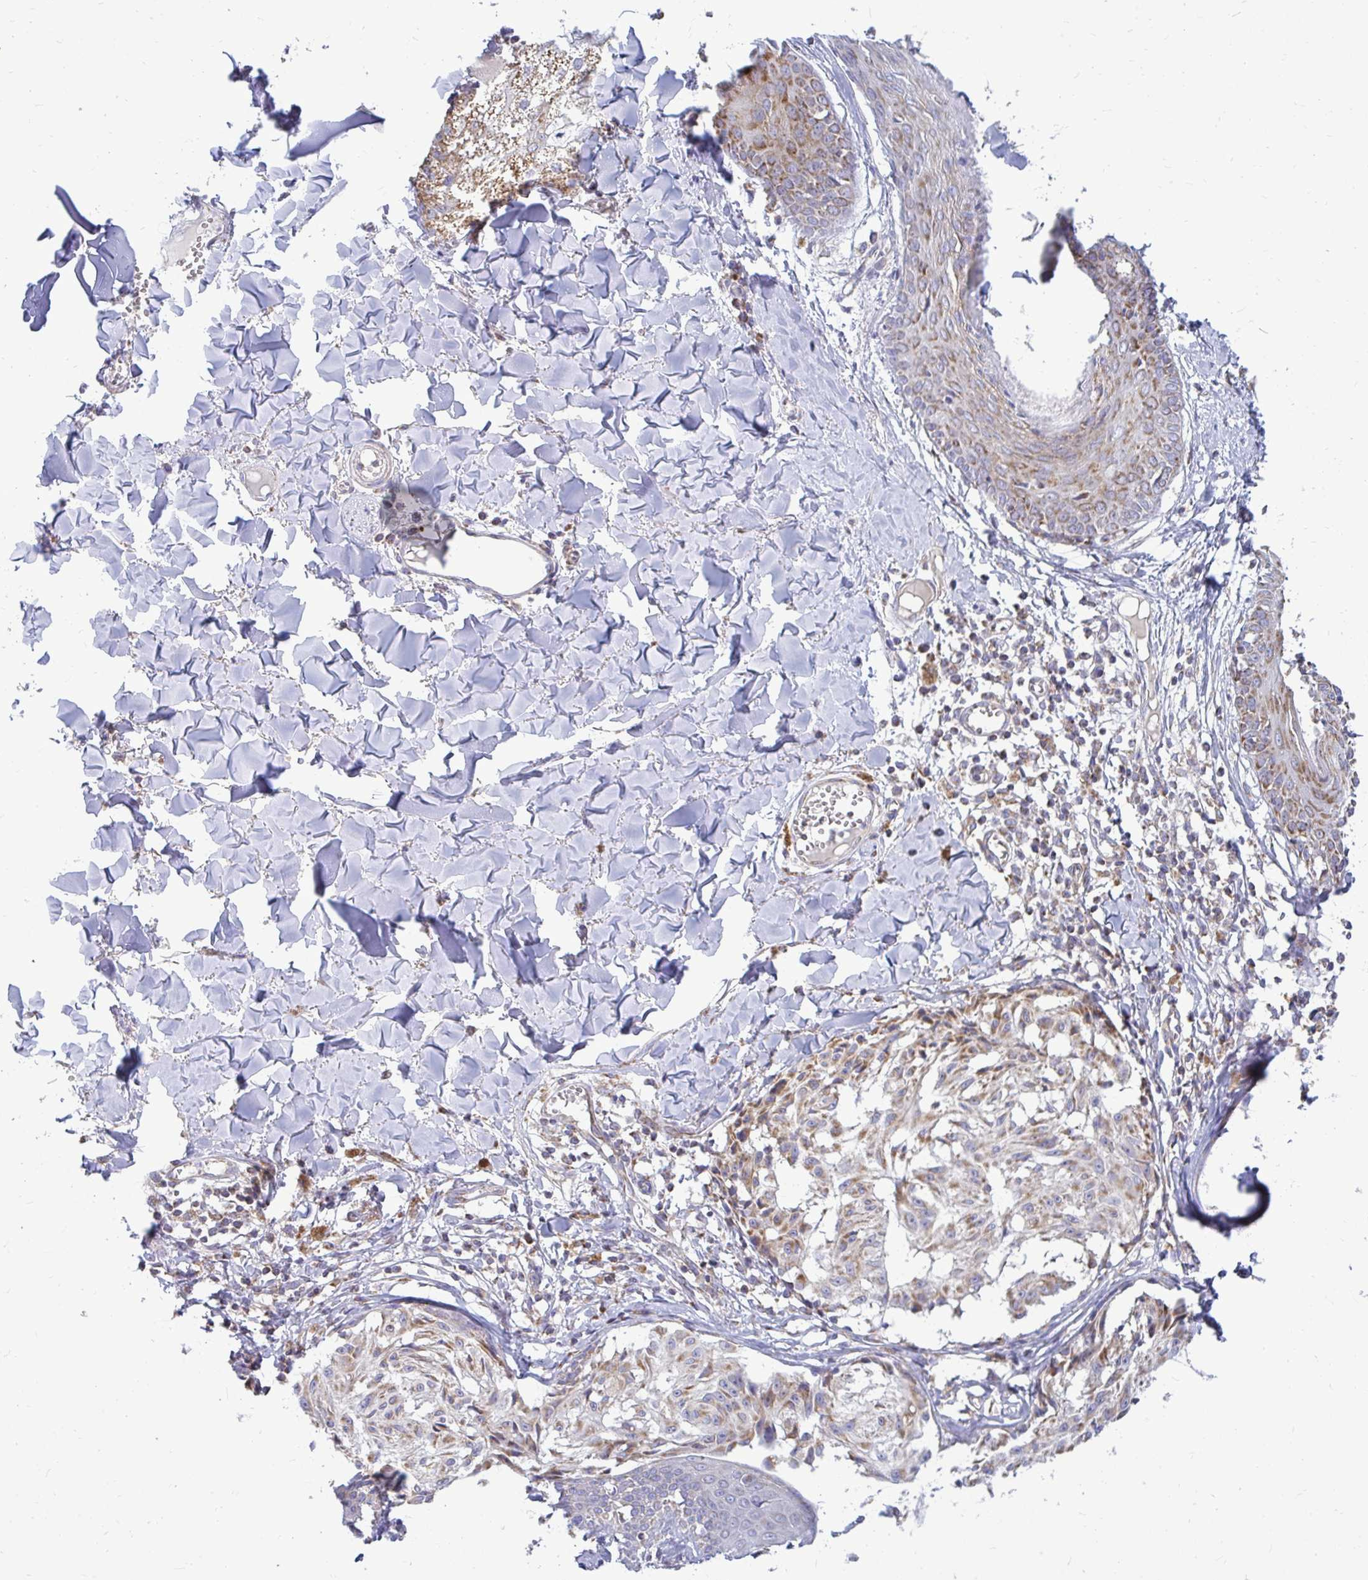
{"staining": {"intensity": "moderate", "quantity": ">75%", "location": "cytoplasmic/membranous"}, "tissue": "melanoma", "cell_type": "Tumor cells", "image_type": "cancer", "snomed": [{"axis": "morphology", "description": "Malignant melanoma, NOS"}, {"axis": "topography", "description": "Skin"}], "caption": "Immunohistochemical staining of human melanoma displays medium levels of moderate cytoplasmic/membranous protein positivity in approximately >75% of tumor cells.", "gene": "OR10R2", "patient": {"sex": "female", "age": 43}}